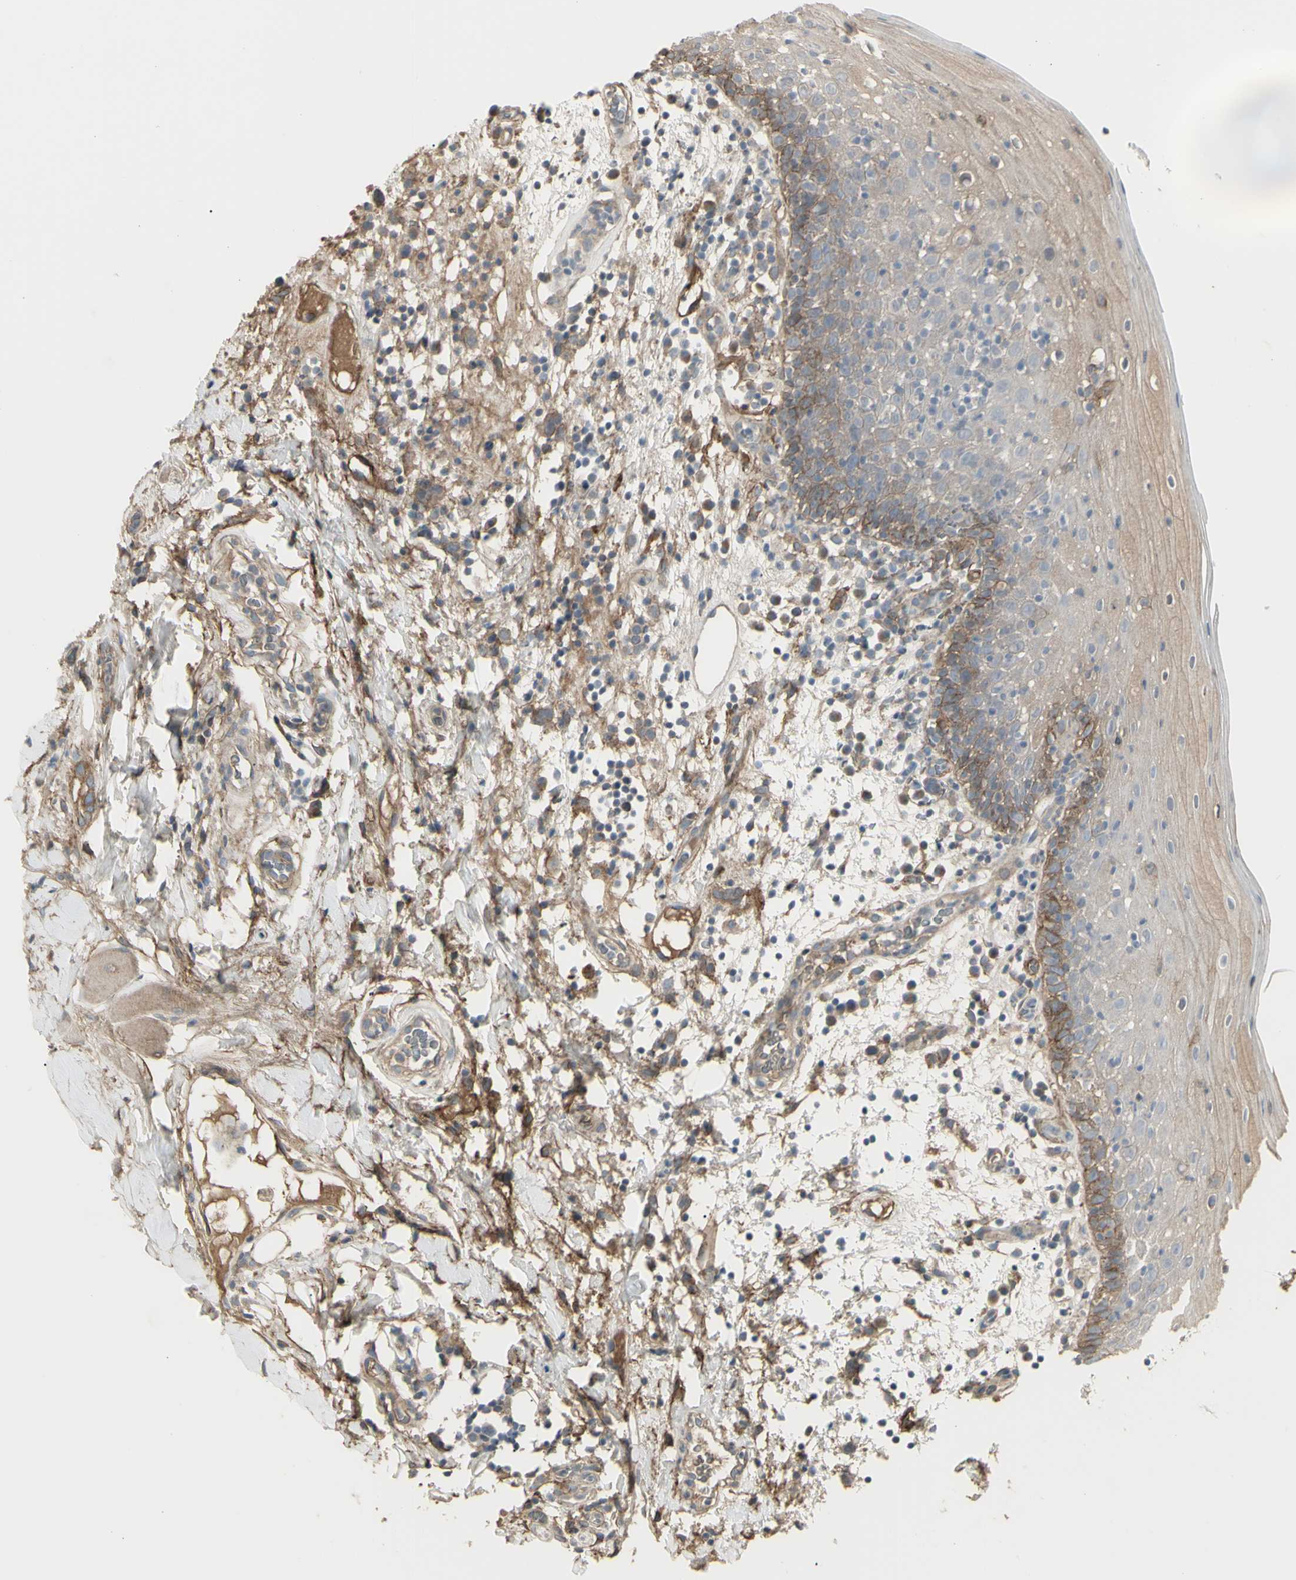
{"staining": {"intensity": "moderate", "quantity": "25%-75%", "location": "cytoplasmic/membranous"}, "tissue": "oral mucosa", "cell_type": "Squamous epithelial cells", "image_type": "normal", "snomed": [{"axis": "morphology", "description": "Normal tissue, NOS"}, {"axis": "morphology", "description": "Squamous cell carcinoma, NOS"}, {"axis": "topography", "description": "Skeletal muscle"}, {"axis": "topography", "description": "Oral tissue"}], "caption": "Immunohistochemistry (IHC) of unremarkable oral mucosa shows medium levels of moderate cytoplasmic/membranous positivity in about 25%-75% of squamous epithelial cells.", "gene": "CD276", "patient": {"sex": "male", "age": 71}}